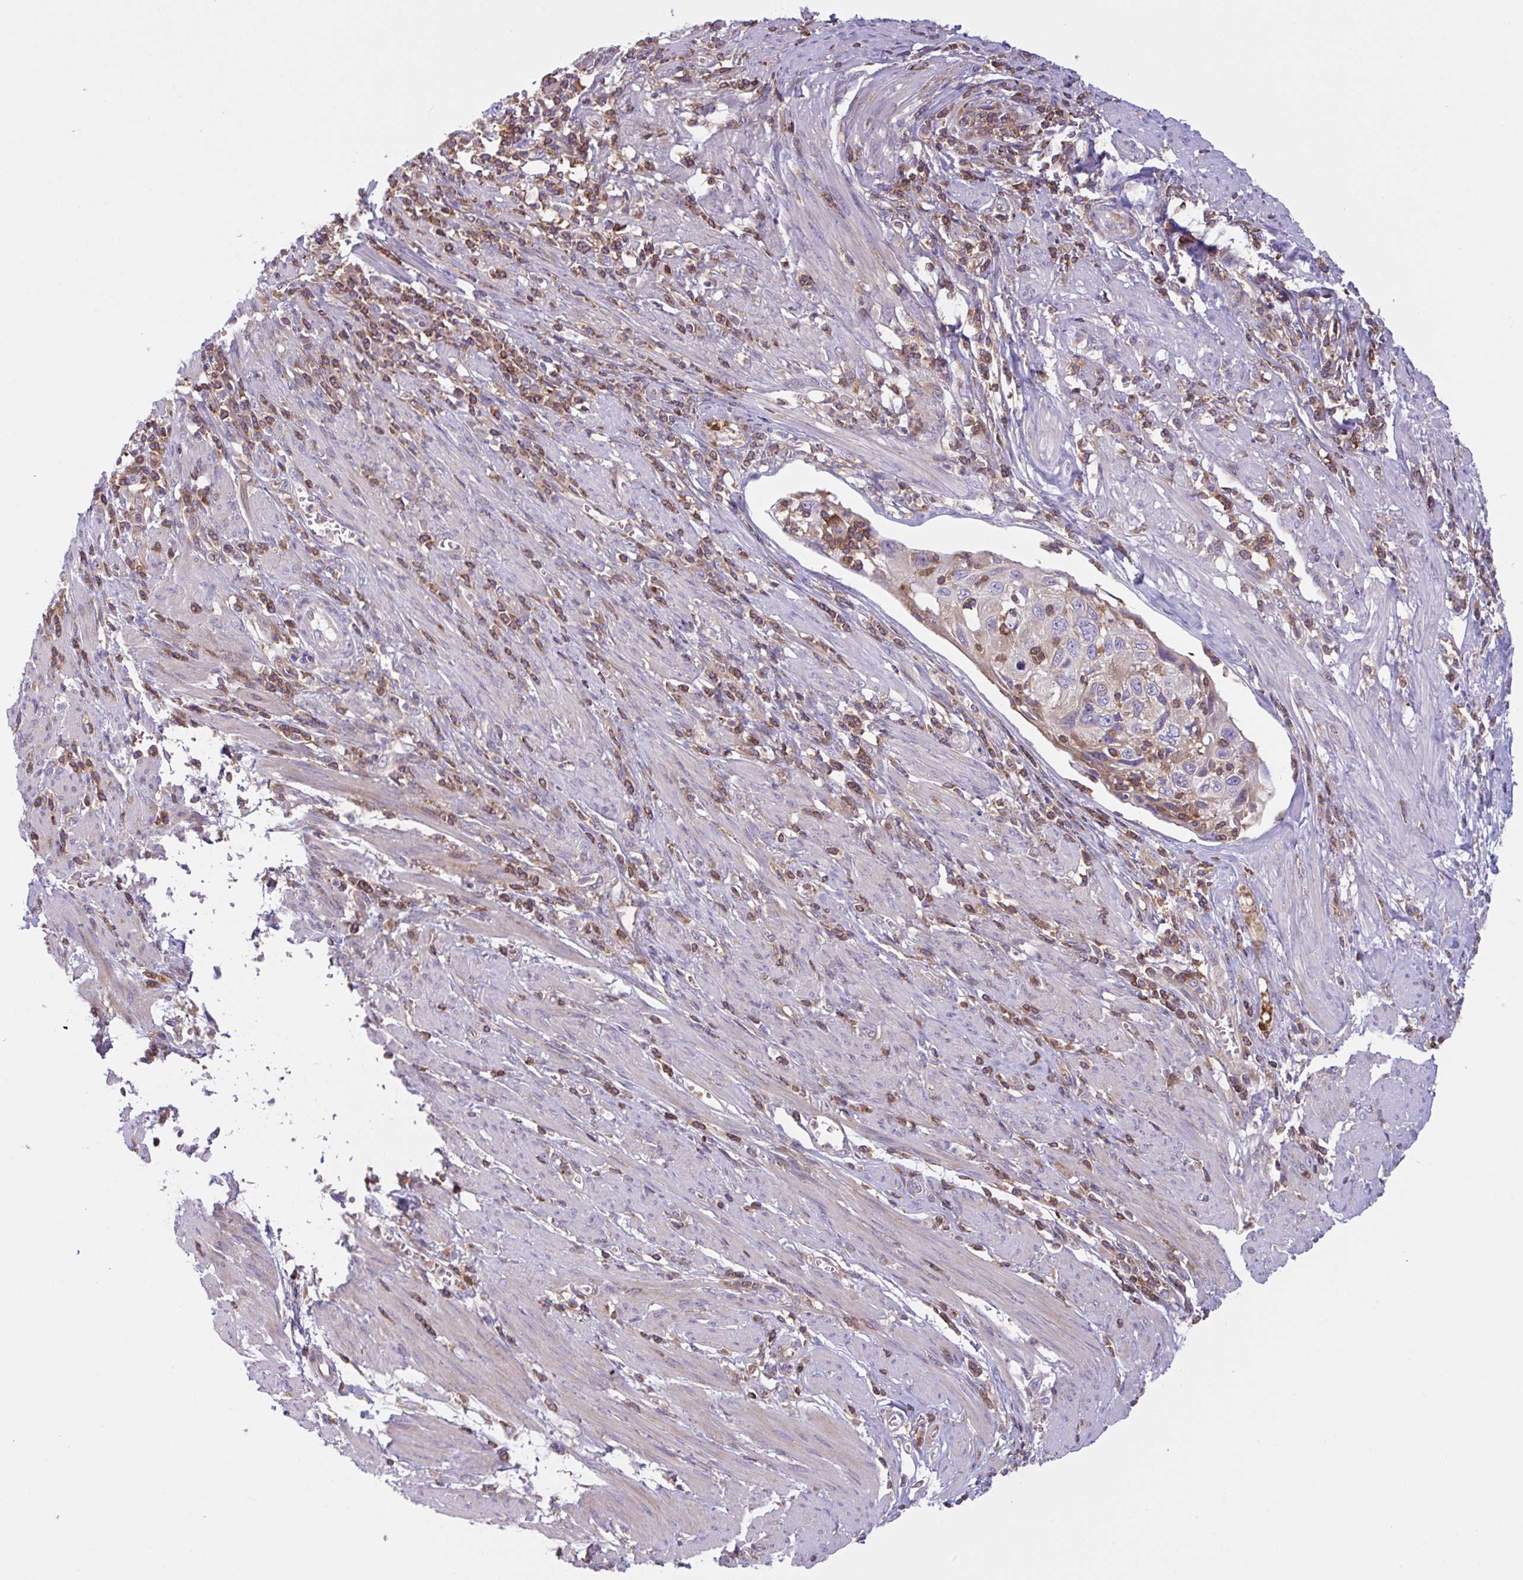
{"staining": {"intensity": "weak", "quantity": "<25%", "location": "cytoplasmic/membranous"}, "tissue": "cervical cancer", "cell_type": "Tumor cells", "image_type": "cancer", "snomed": [{"axis": "morphology", "description": "Squamous cell carcinoma, NOS"}, {"axis": "topography", "description": "Cervix"}], "caption": "Cervical cancer (squamous cell carcinoma) stained for a protein using immunohistochemistry (IHC) exhibits no staining tumor cells.", "gene": "TSC22D3", "patient": {"sex": "female", "age": 70}}